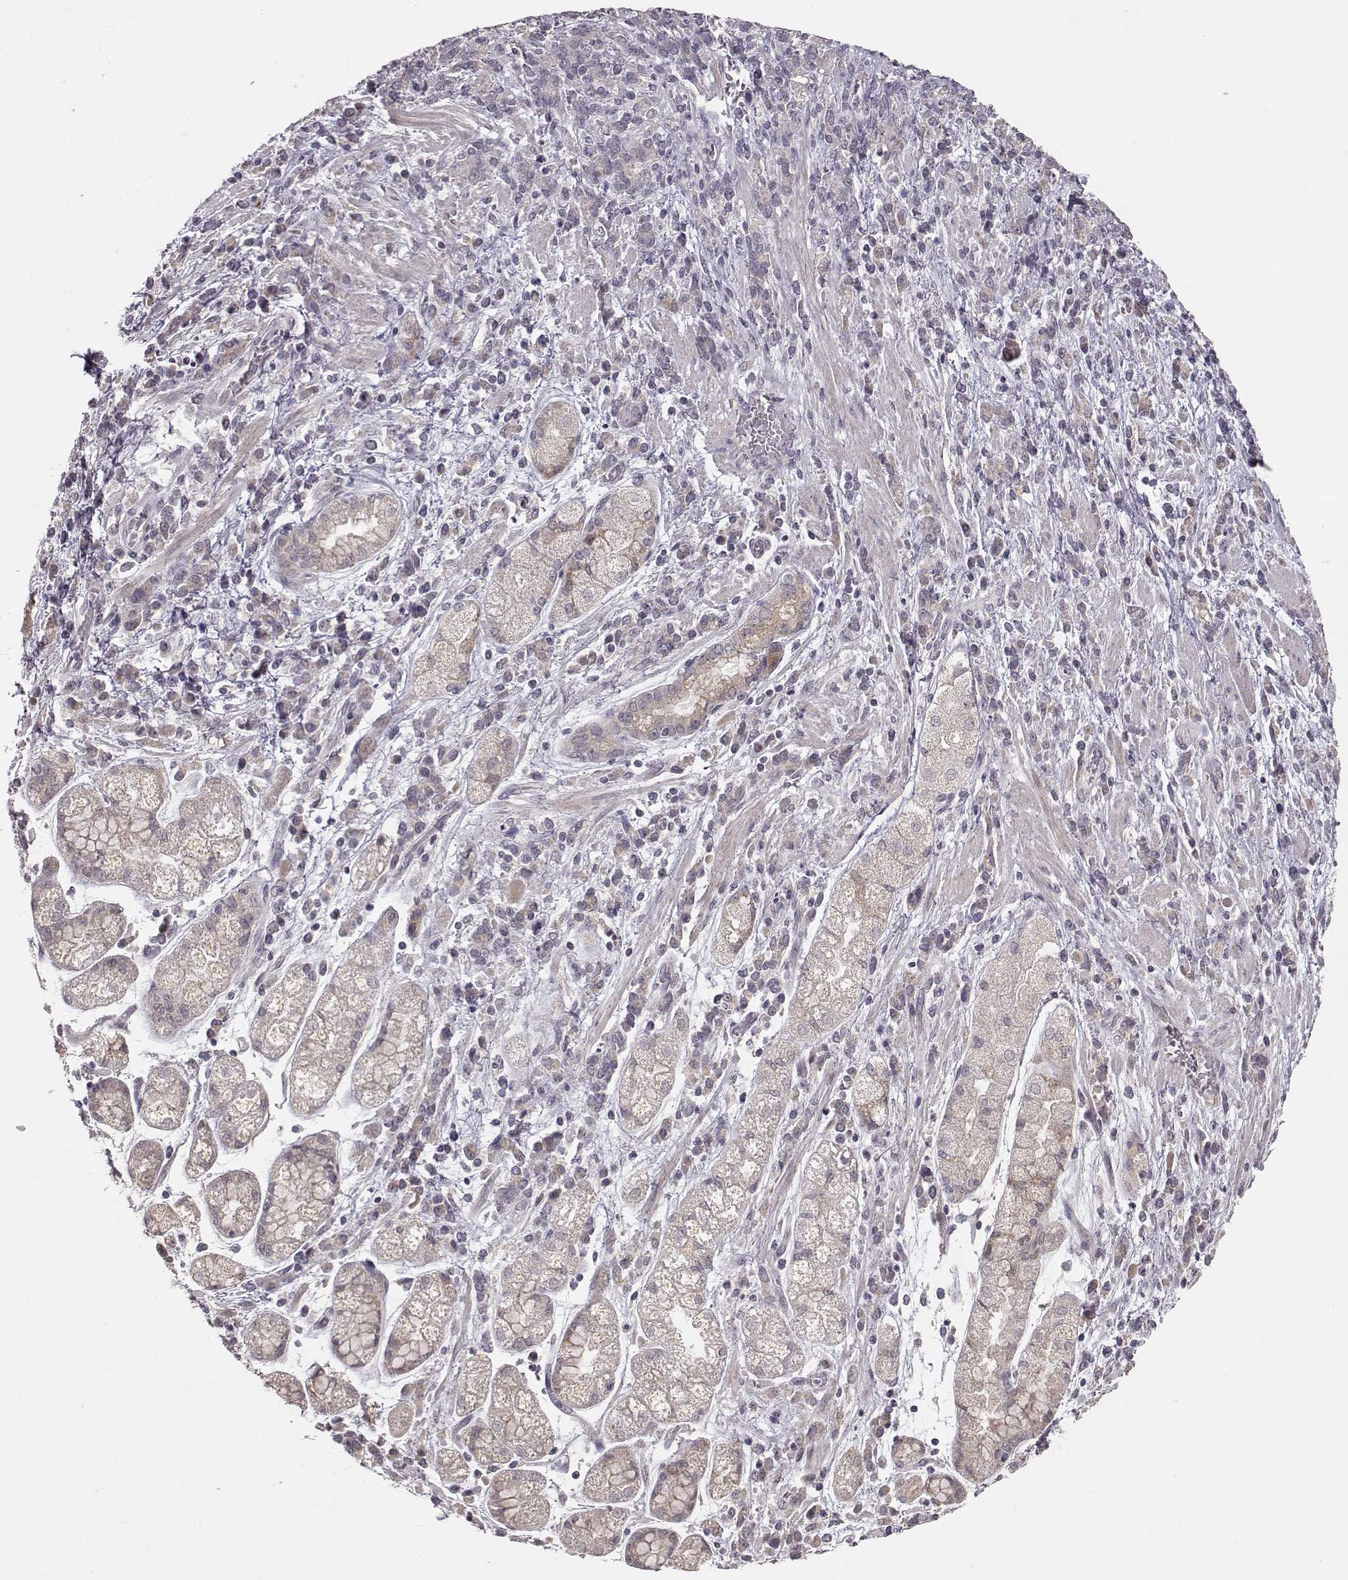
{"staining": {"intensity": "weak", "quantity": ">75%", "location": "cytoplasmic/membranous"}, "tissue": "stomach cancer", "cell_type": "Tumor cells", "image_type": "cancer", "snomed": [{"axis": "morphology", "description": "Adenocarcinoma, NOS"}, {"axis": "topography", "description": "Stomach"}], "caption": "Brown immunohistochemical staining in human adenocarcinoma (stomach) reveals weak cytoplasmic/membranous expression in approximately >75% of tumor cells. (DAB = brown stain, brightfield microscopy at high magnification).", "gene": "PNMT", "patient": {"sex": "female", "age": 57}}